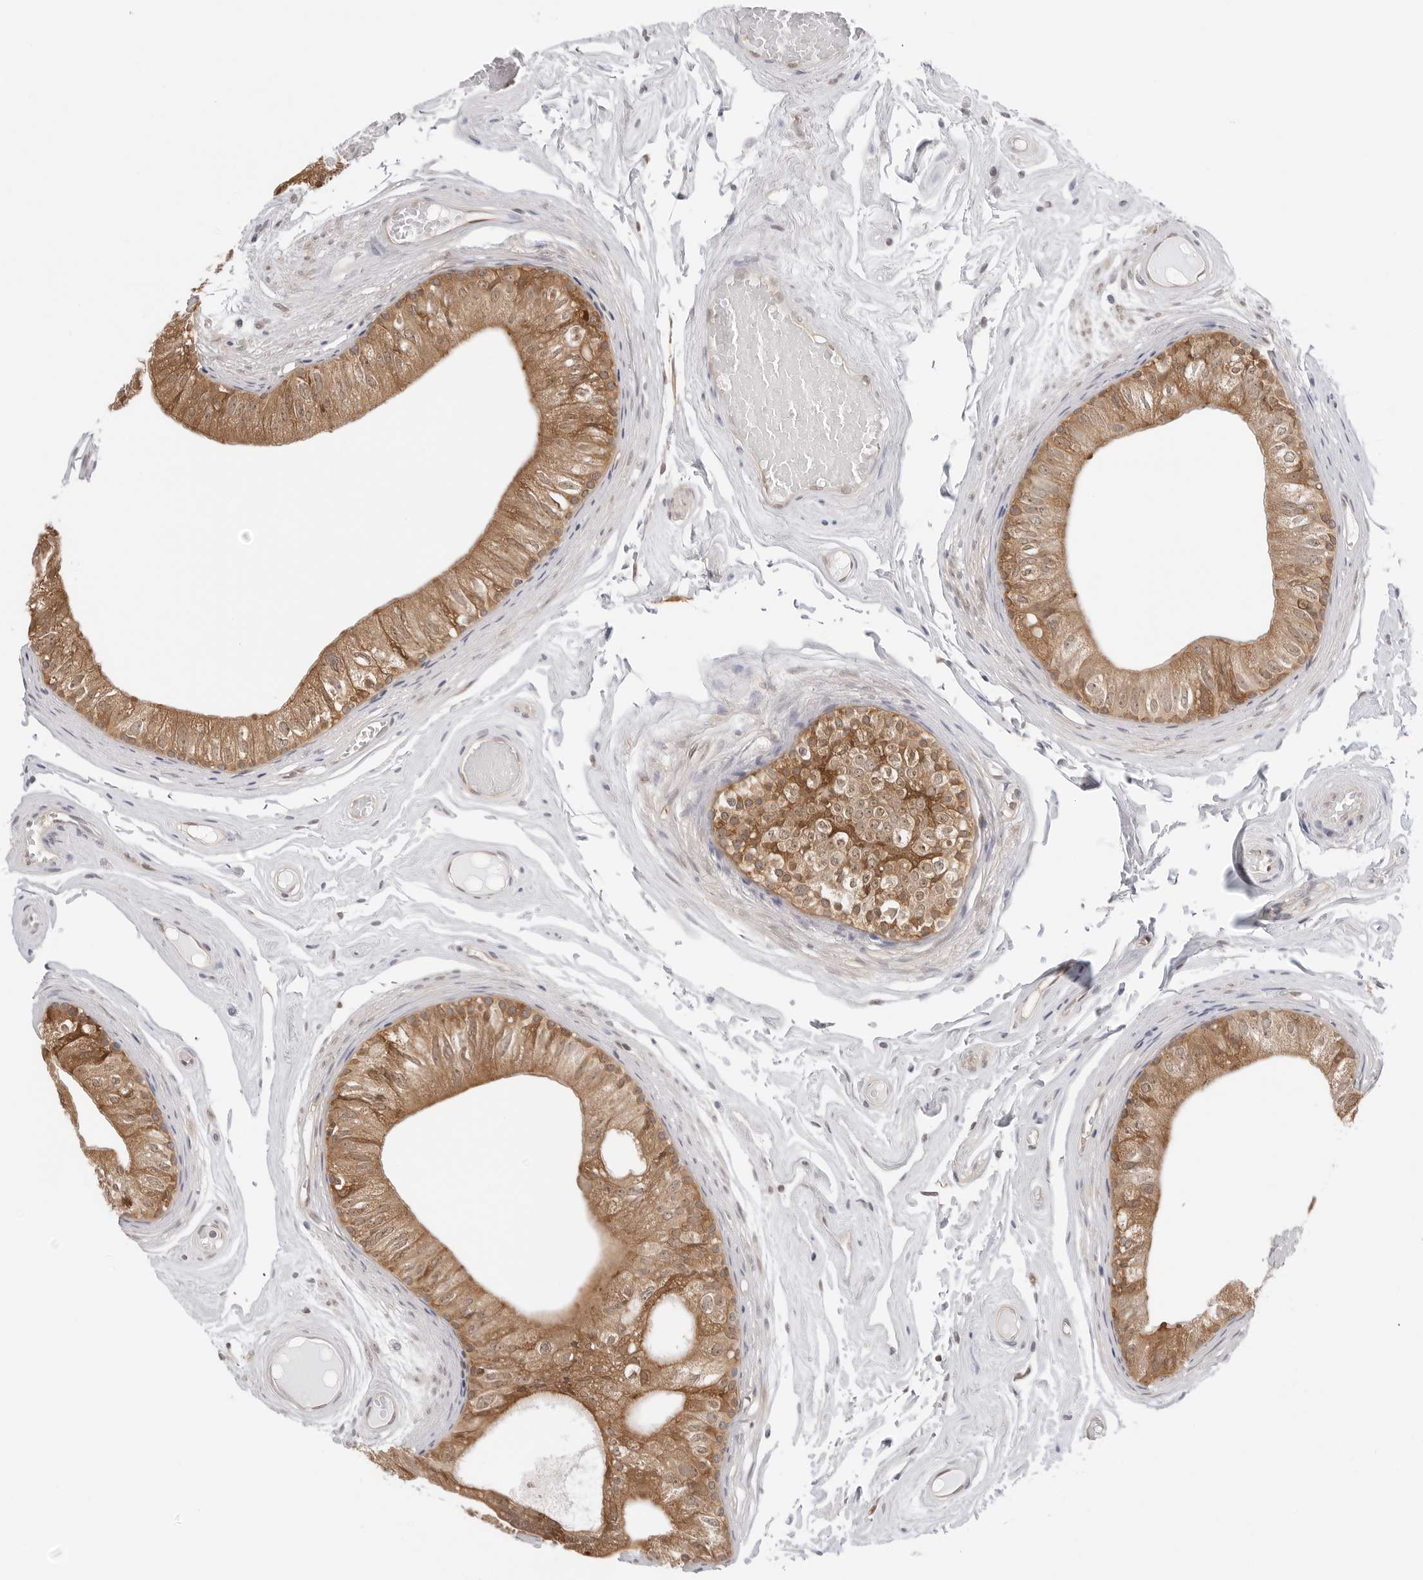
{"staining": {"intensity": "moderate", "quantity": ">75%", "location": "cytoplasmic/membranous,nuclear"}, "tissue": "epididymis", "cell_type": "Glandular cells", "image_type": "normal", "snomed": [{"axis": "morphology", "description": "Normal tissue, NOS"}, {"axis": "topography", "description": "Epididymis"}], "caption": "A medium amount of moderate cytoplasmic/membranous,nuclear positivity is present in about >75% of glandular cells in normal epididymis. (Stains: DAB in brown, nuclei in blue, Microscopy: brightfield microscopy at high magnification).", "gene": "NUDC", "patient": {"sex": "male", "age": 79}}